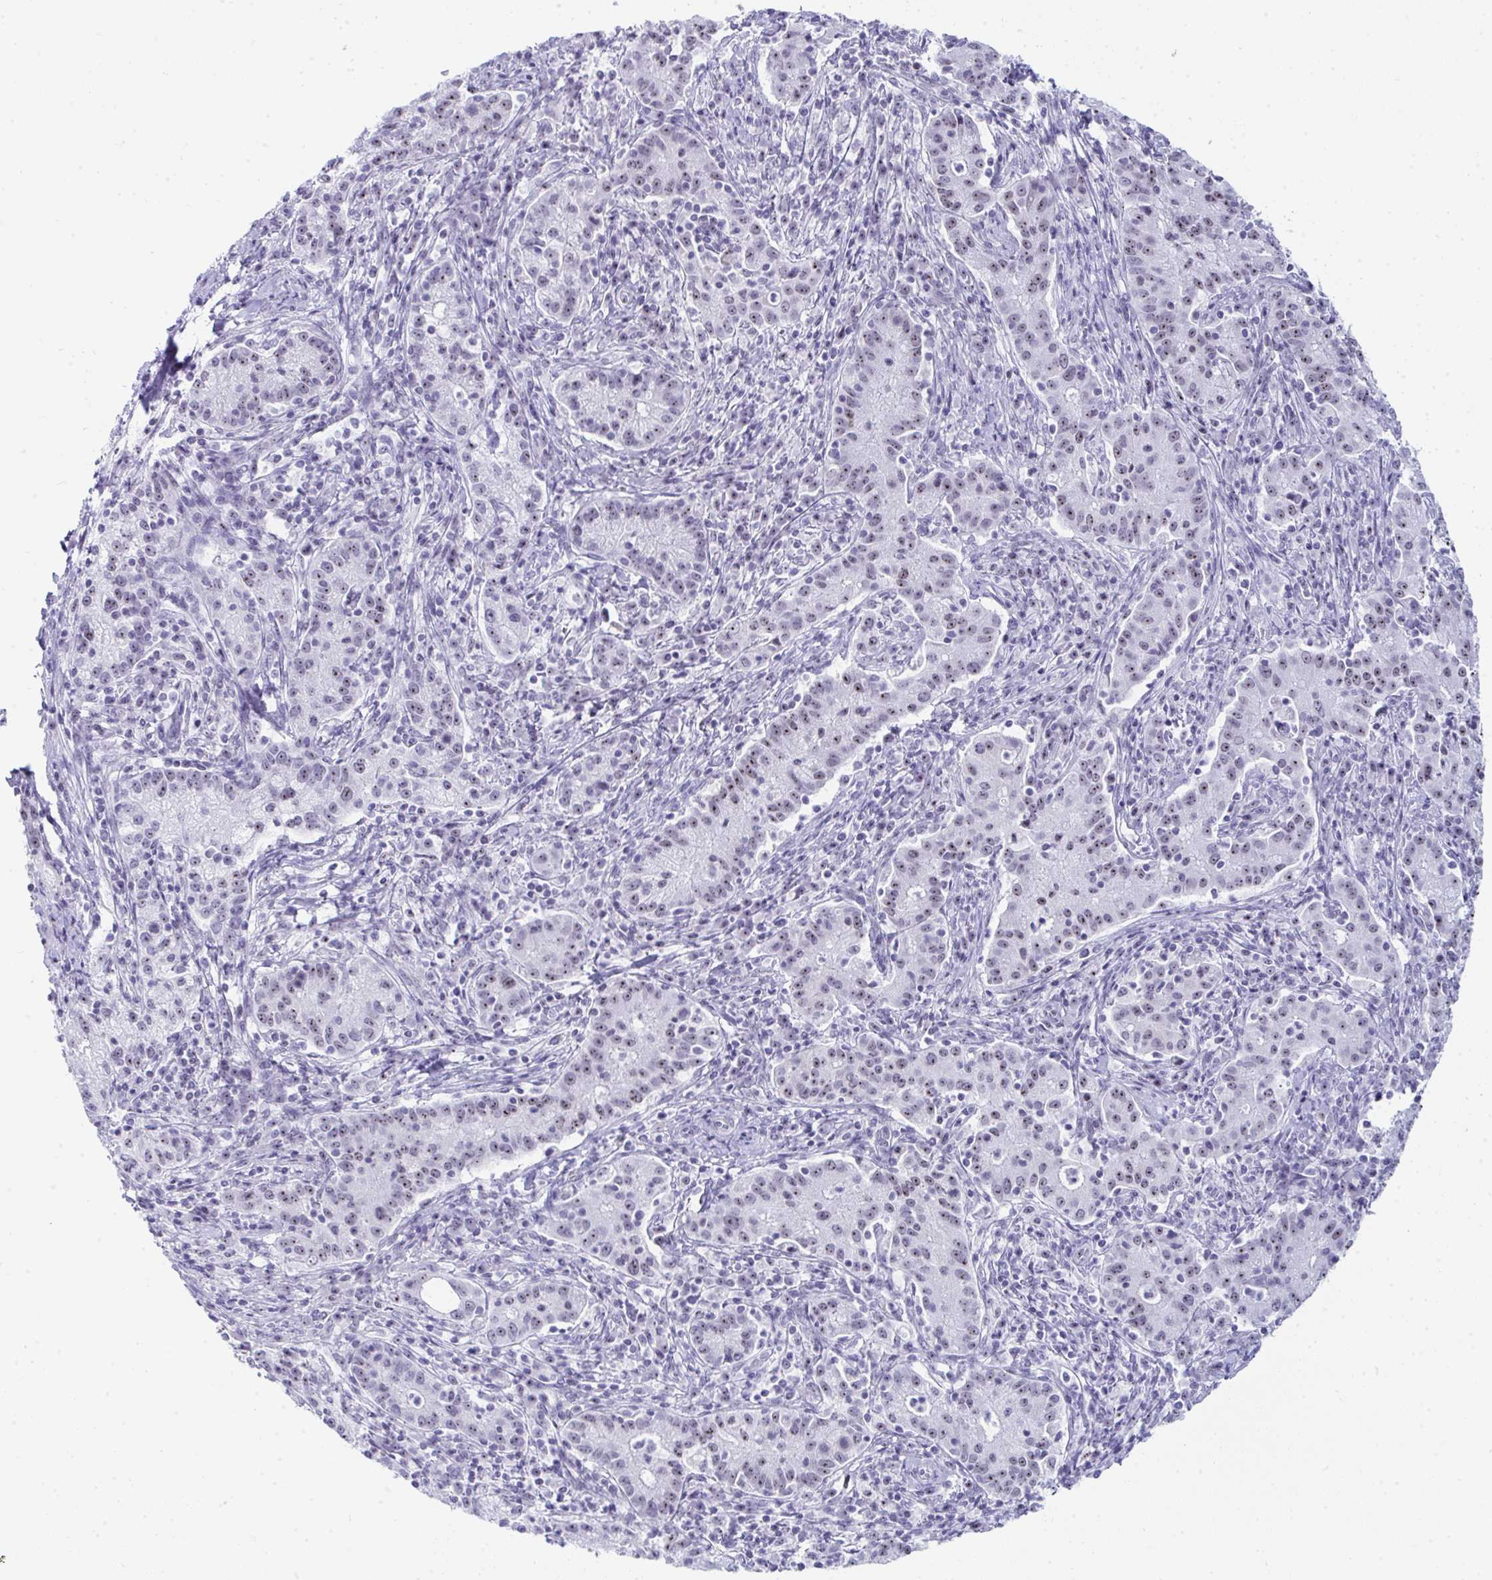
{"staining": {"intensity": "moderate", "quantity": "<25%", "location": "nuclear"}, "tissue": "cervical cancer", "cell_type": "Tumor cells", "image_type": "cancer", "snomed": [{"axis": "morphology", "description": "Normal tissue, NOS"}, {"axis": "morphology", "description": "Adenocarcinoma, NOS"}, {"axis": "topography", "description": "Cervix"}], "caption": "Adenocarcinoma (cervical) stained for a protein (brown) reveals moderate nuclear positive staining in approximately <25% of tumor cells.", "gene": "NOP10", "patient": {"sex": "female", "age": 44}}